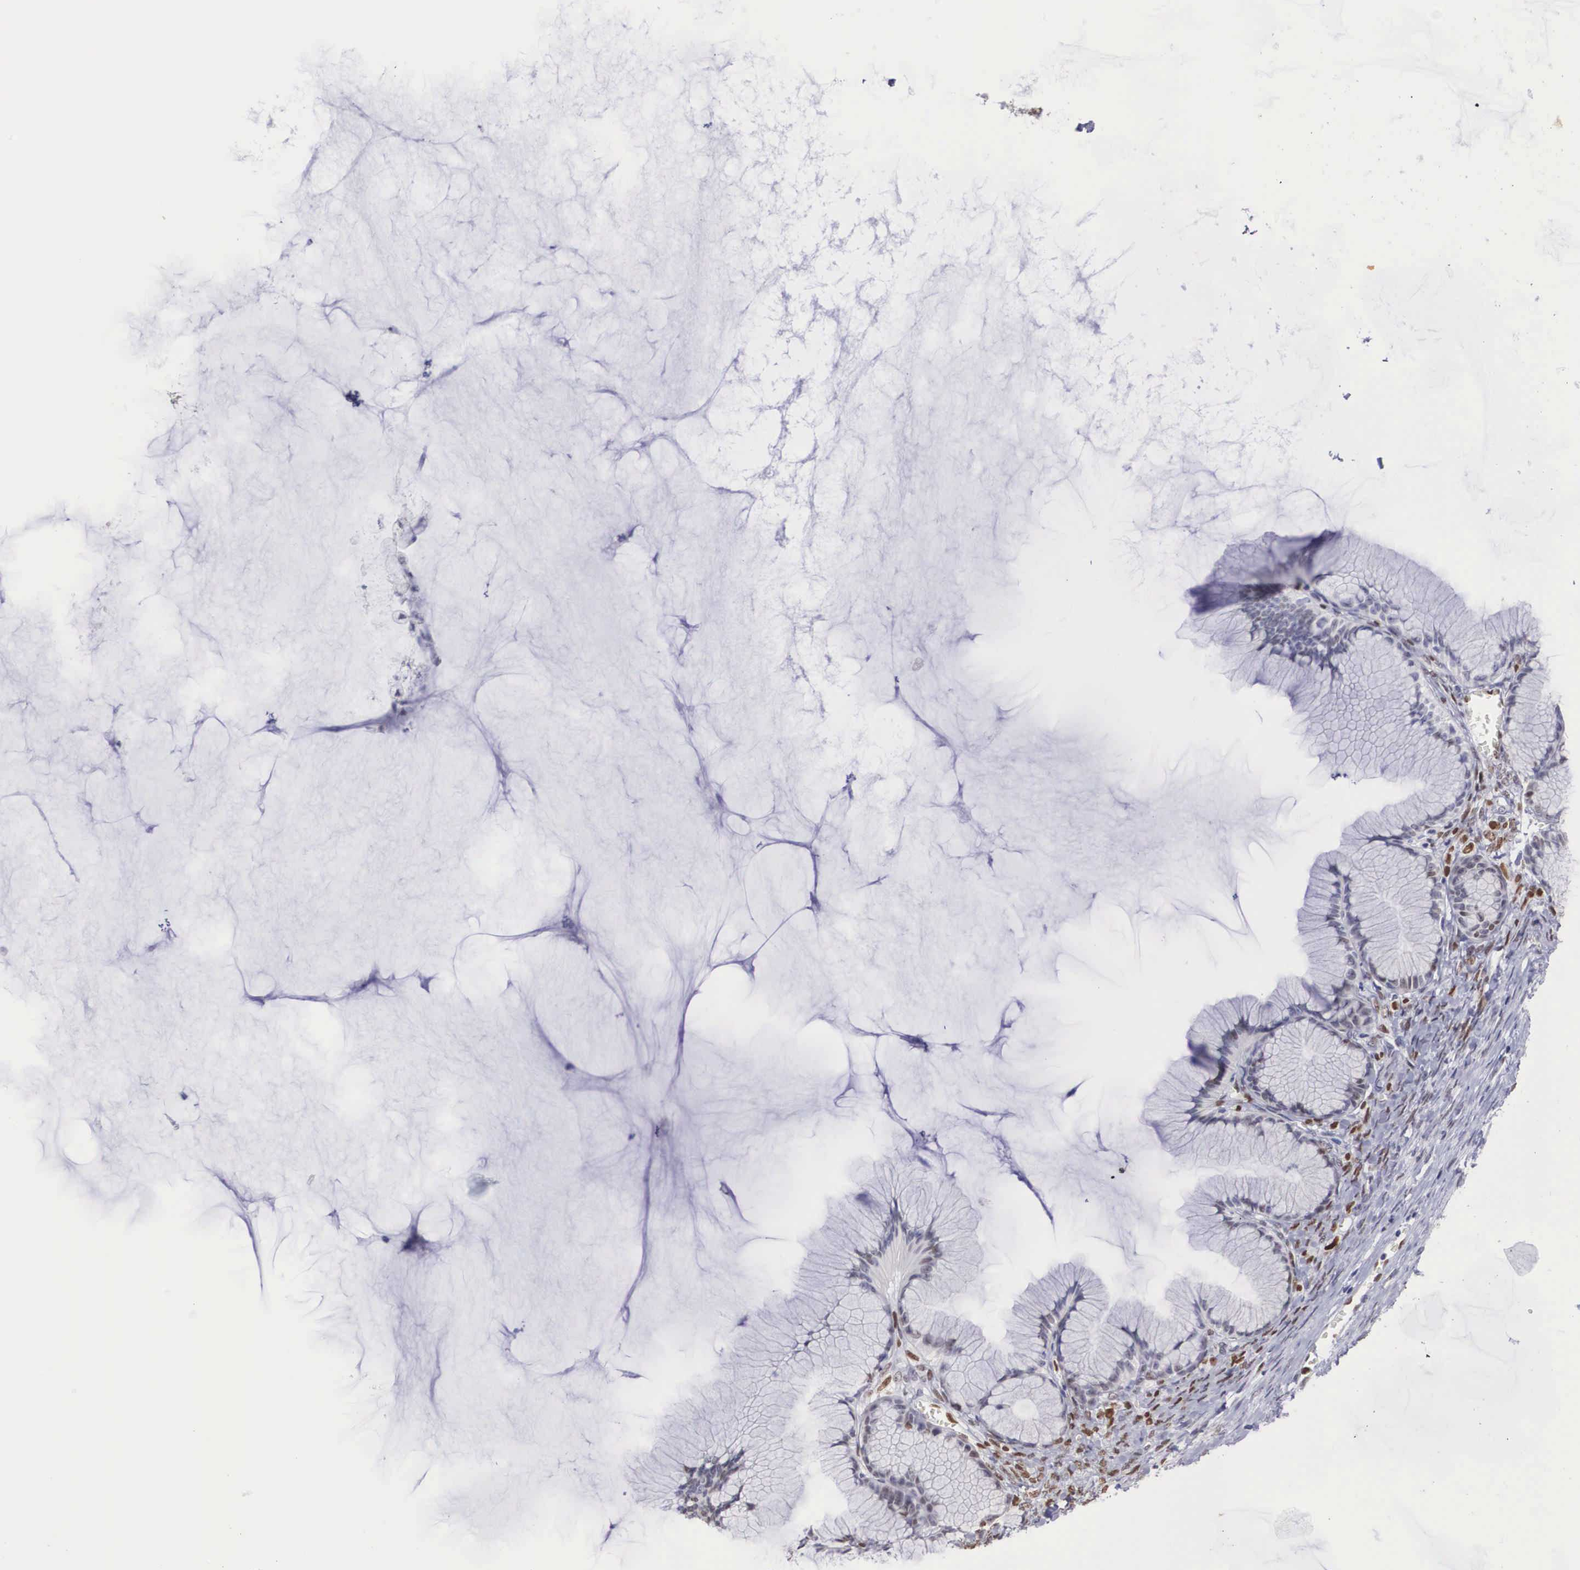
{"staining": {"intensity": "moderate", "quantity": "25%-75%", "location": "nuclear"}, "tissue": "ovarian cancer", "cell_type": "Tumor cells", "image_type": "cancer", "snomed": [{"axis": "morphology", "description": "Cystadenocarcinoma, mucinous, NOS"}, {"axis": "topography", "description": "Ovary"}], "caption": "Mucinous cystadenocarcinoma (ovarian) stained with a brown dye demonstrates moderate nuclear positive staining in about 25%-75% of tumor cells.", "gene": "HMGN5", "patient": {"sex": "female", "age": 41}}